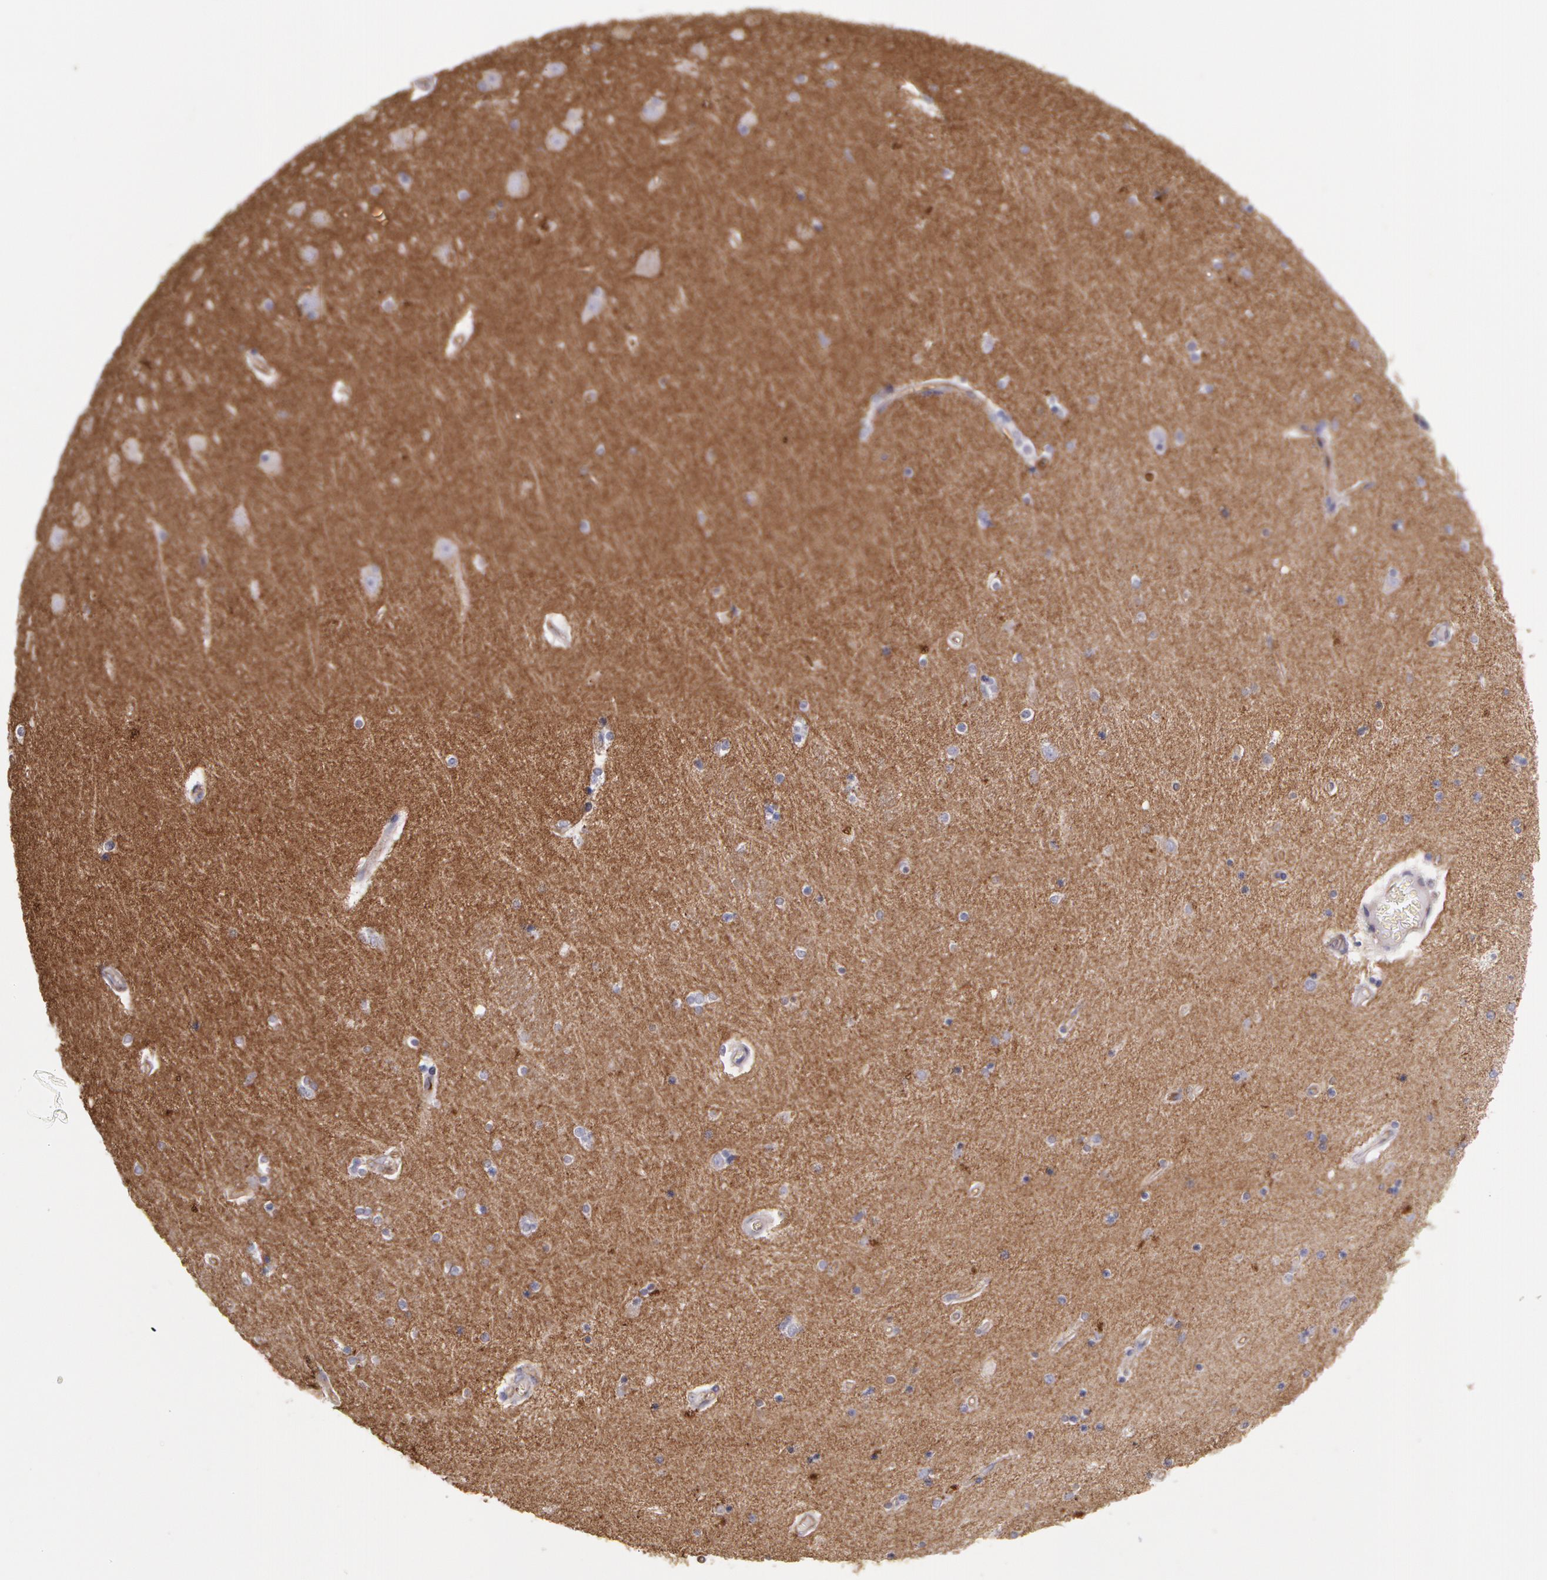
{"staining": {"intensity": "strong", "quantity": "<25%", "location": "cytoplasmic/membranous"}, "tissue": "hippocampus", "cell_type": "Glial cells", "image_type": "normal", "snomed": [{"axis": "morphology", "description": "Normal tissue, NOS"}, {"axis": "topography", "description": "Hippocampus"}], "caption": "Protein staining reveals strong cytoplasmic/membranous positivity in approximately <25% of glial cells in unremarkable hippocampus.", "gene": "FLOT2", "patient": {"sex": "female", "age": 54}}